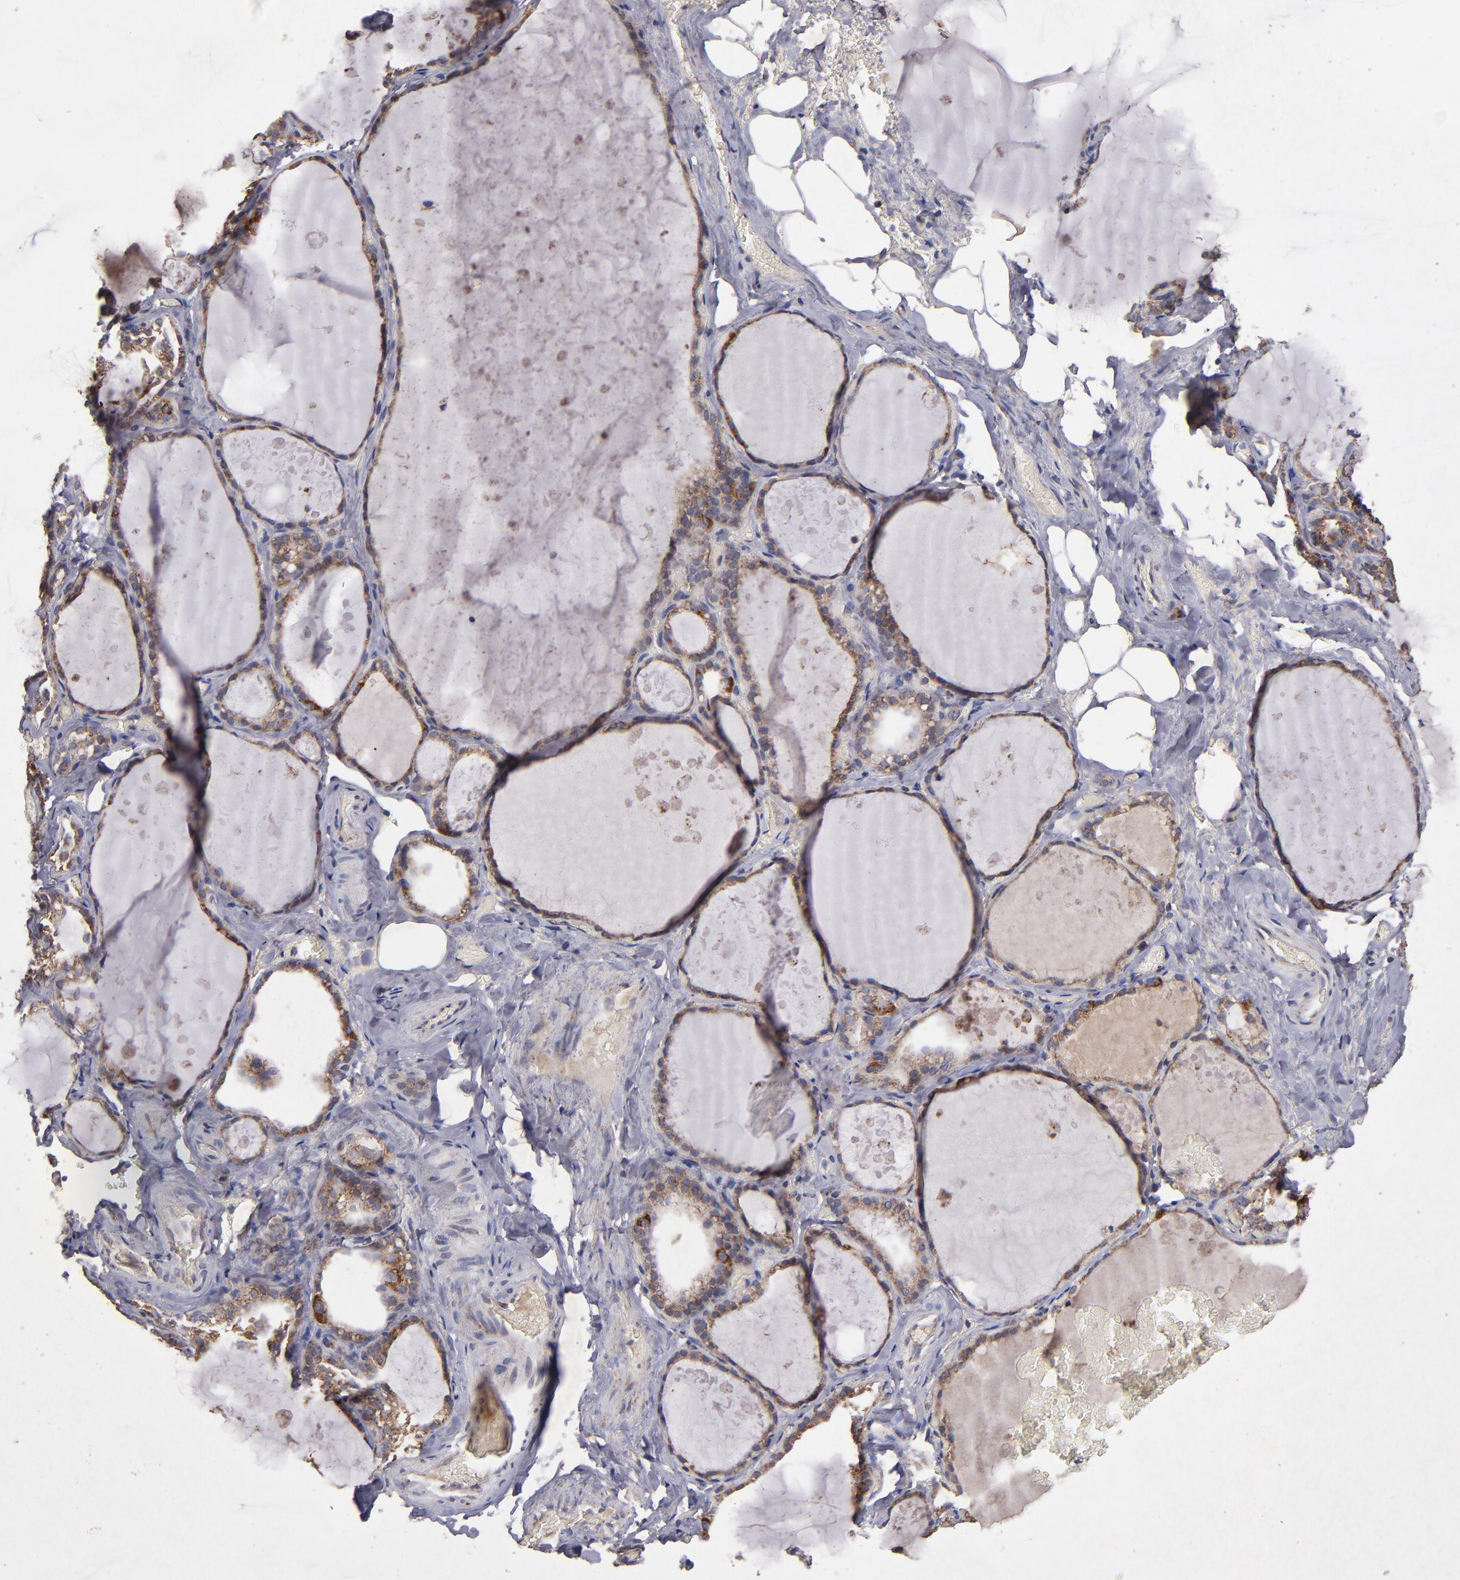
{"staining": {"intensity": "moderate", "quantity": "25%-75%", "location": "cytoplasmic/membranous"}, "tissue": "thyroid gland", "cell_type": "Glandular cells", "image_type": "normal", "snomed": [{"axis": "morphology", "description": "Normal tissue, NOS"}, {"axis": "topography", "description": "Thyroid gland"}], "caption": "Protein expression analysis of normal thyroid gland shows moderate cytoplasmic/membranous staining in approximately 25%-75% of glandular cells.", "gene": "TIMM9", "patient": {"sex": "male", "age": 61}}